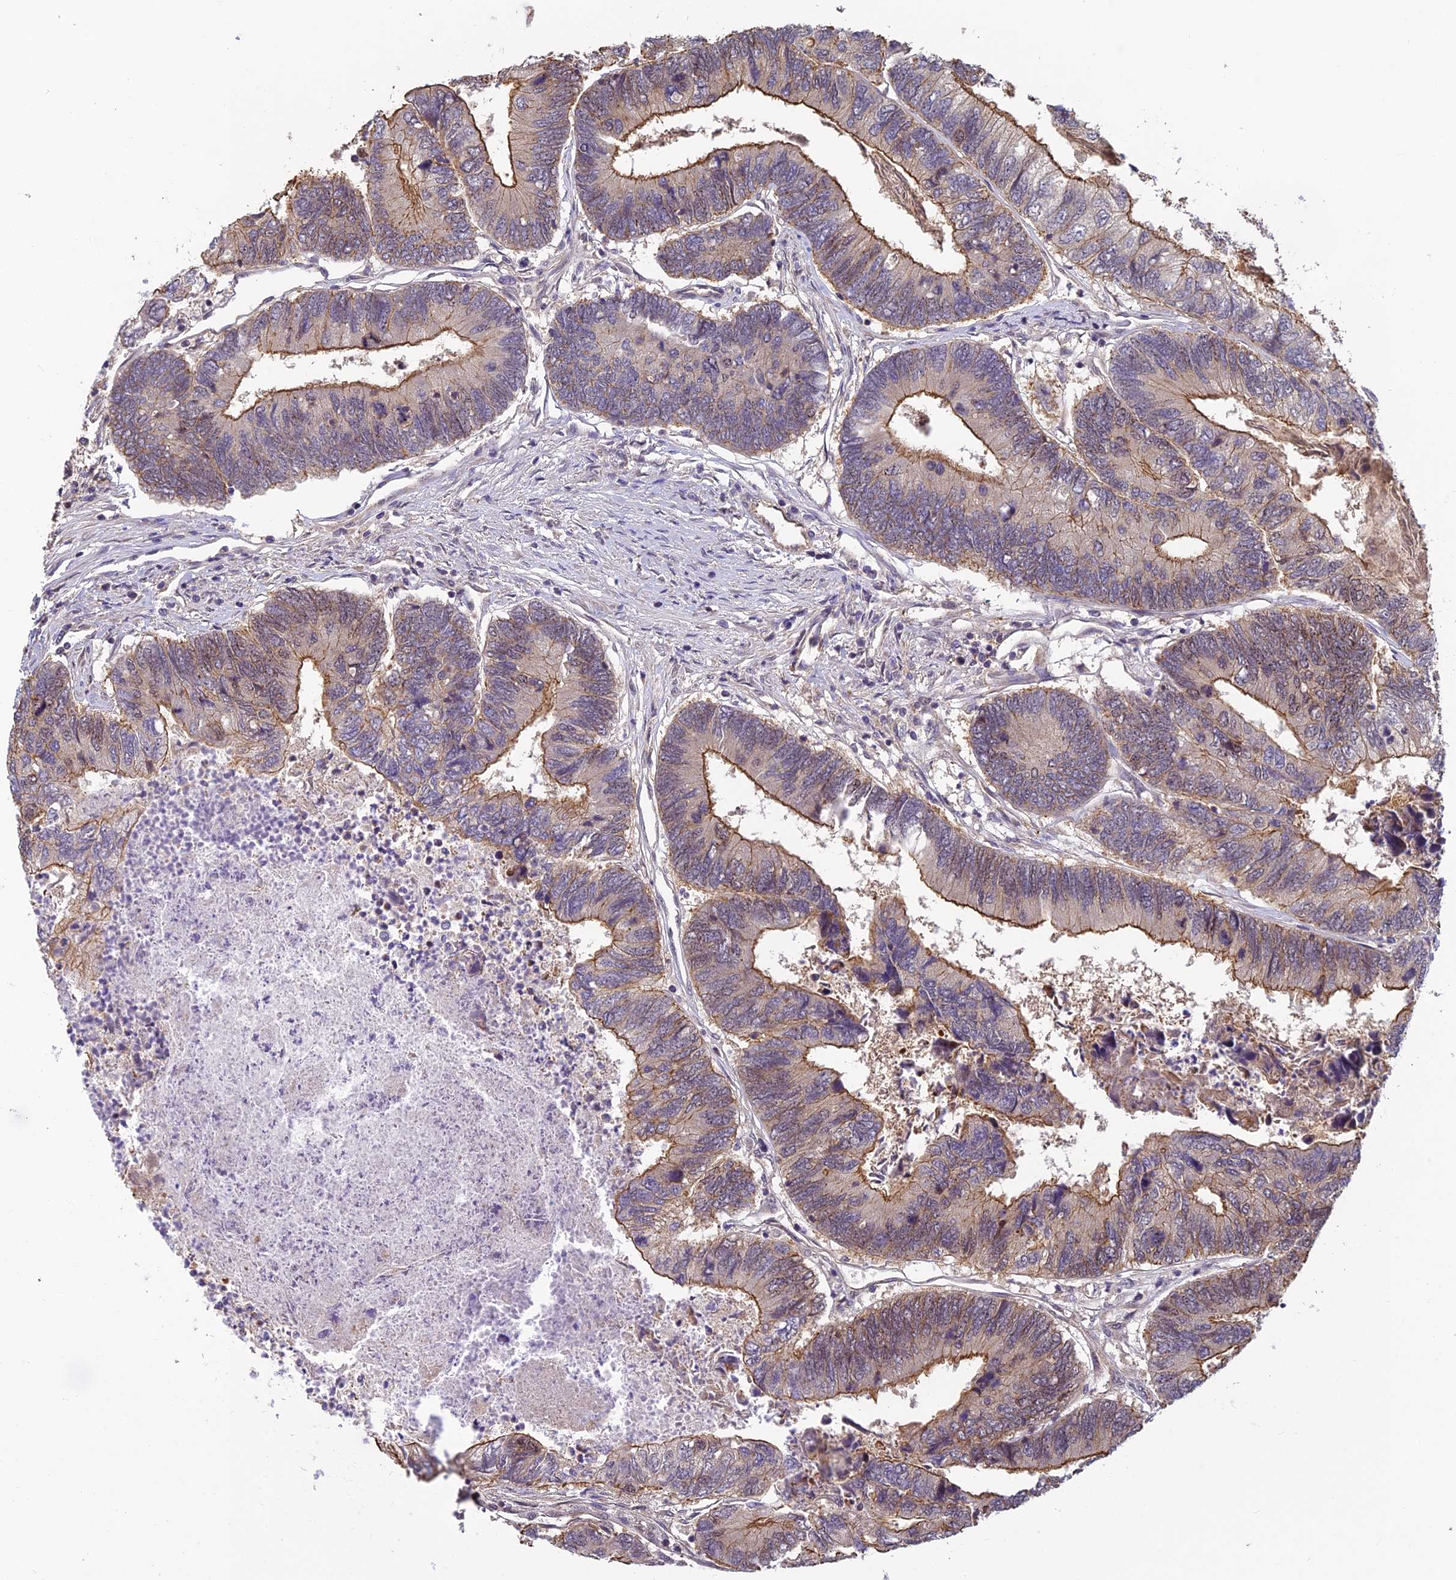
{"staining": {"intensity": "moderate", "quantity": "<25%", "location": "cytoplasmic/membranous"}, "tissue": "colorectal cancer", "cell_type": "Tumor cells", "image_type": "cancer", "snomed": [{"axis": "morphology", "description": "Adenocarcinoma, NOS"}, {"axis": "topography", "description": "Colon"}], "caption": "Human colorectal adenocarcinoma stained for a protein (brown) demonstrates moderate cytoplasmic/membranous positive positivity in approximately <25% of tumor cells.", "gene": "PIKFYVE", "patient": {"sex": "female", "age": 67}}